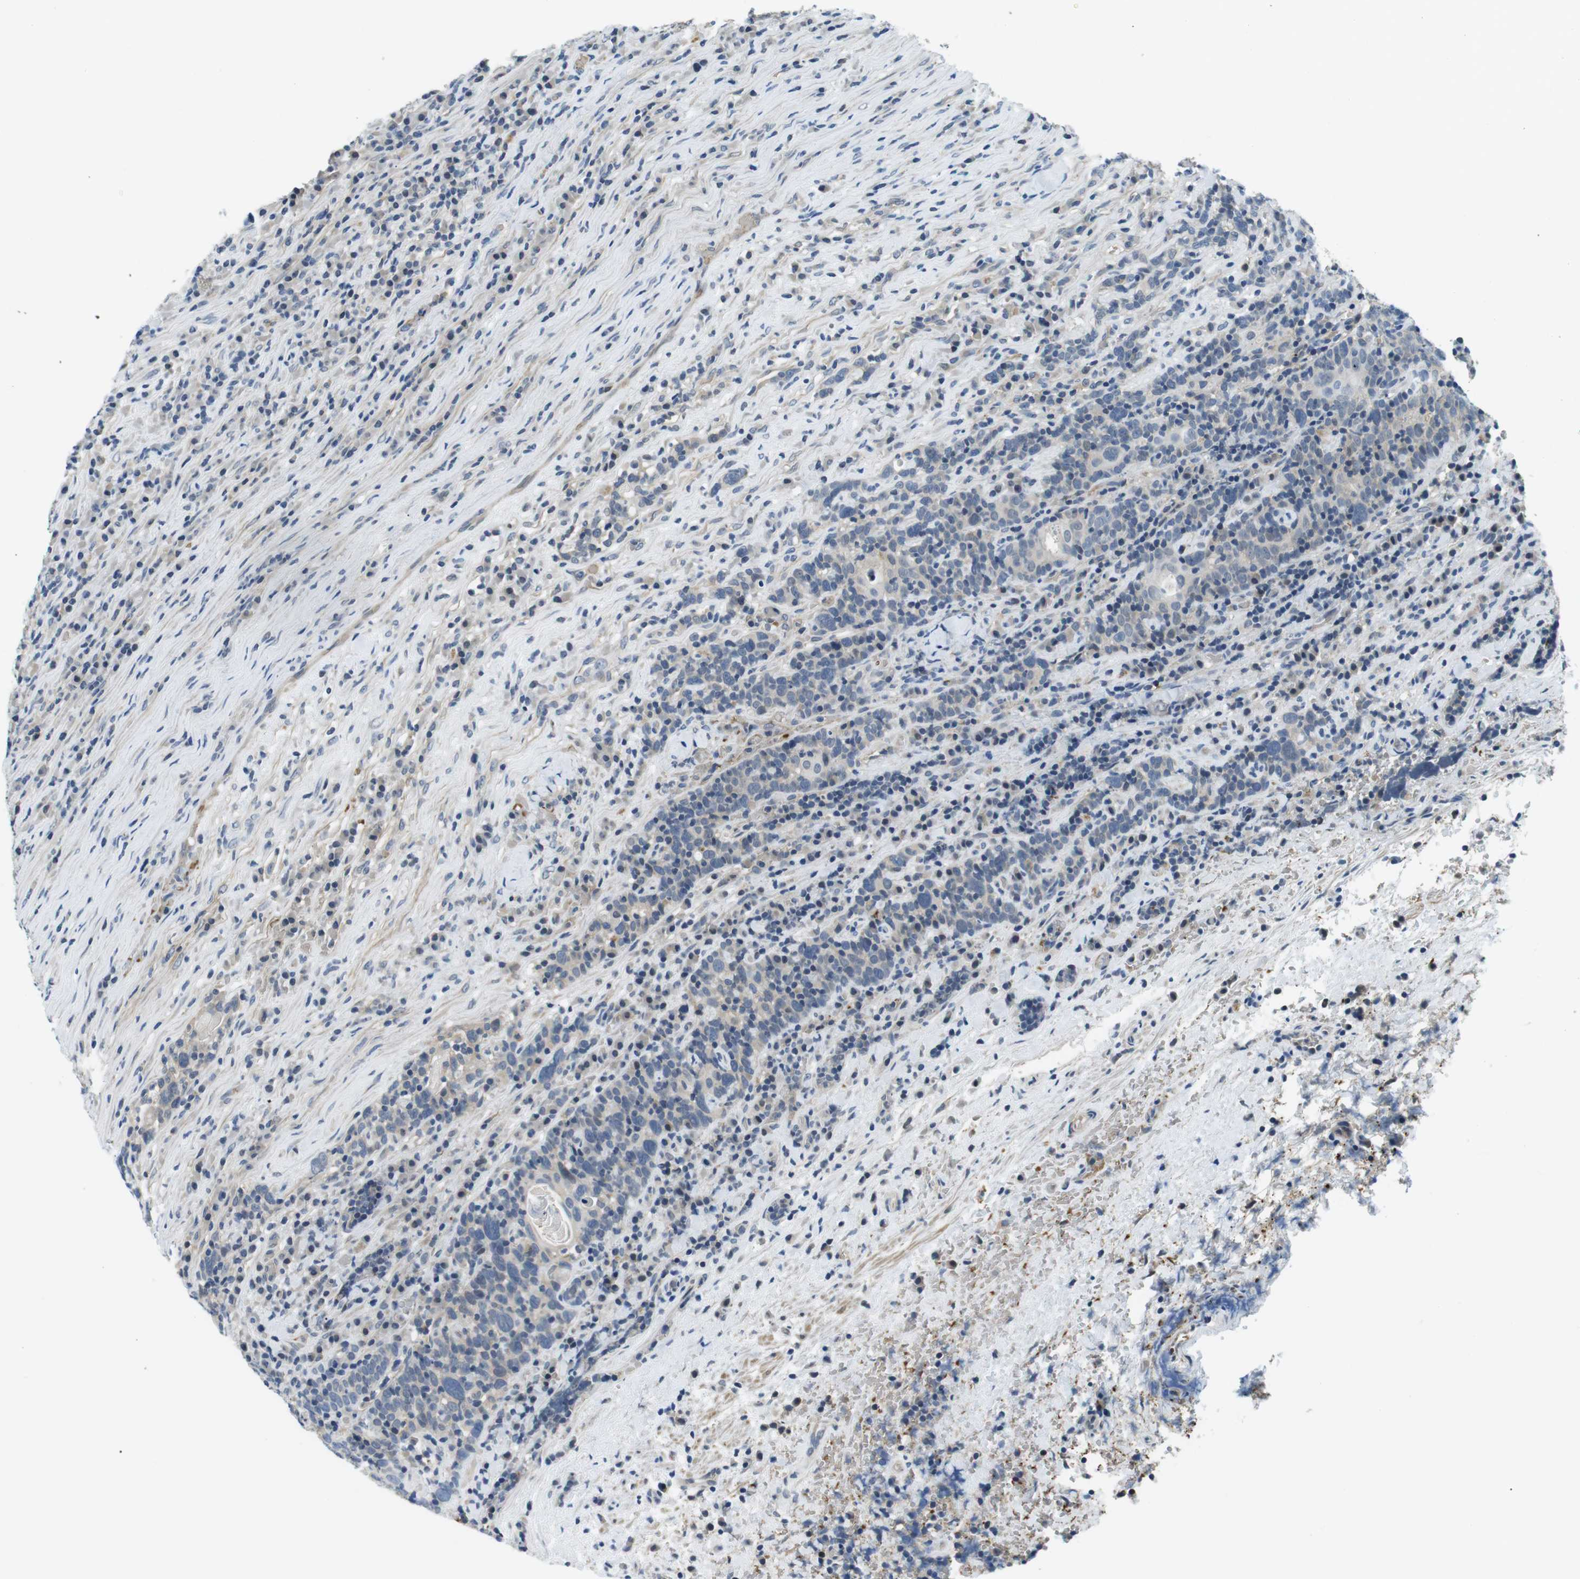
{"staining": {"intensity": "negative", "quantity": "none", "location": "none"}, "tissue": "head and neck cancer", "cell_type": "Tumor cells", "image_type": "cancer", "snomed": [{"axis": "morphology", "description": "Squamous cell carcinoma, NOS"}, {"axis": "morphology", "description": "Squamous cell carcinoma, metastatic, NOS"}, {"axis": "topography", "description": "Lymph node"}, {"axis": "topography", "description": "Head-Neck"}], "caption": "Tumor cells are negative for protein expression in human head and neck cancer (squamous cell carcinoma). (Stains: DAB (3,3'-diaminobenzidine) IHC with hematoxylin counter stain, Microscopy: brightfield microscopy at high magnification).", "gene": "WSCD1", "patient": {"sex": "male", "age": 62}}